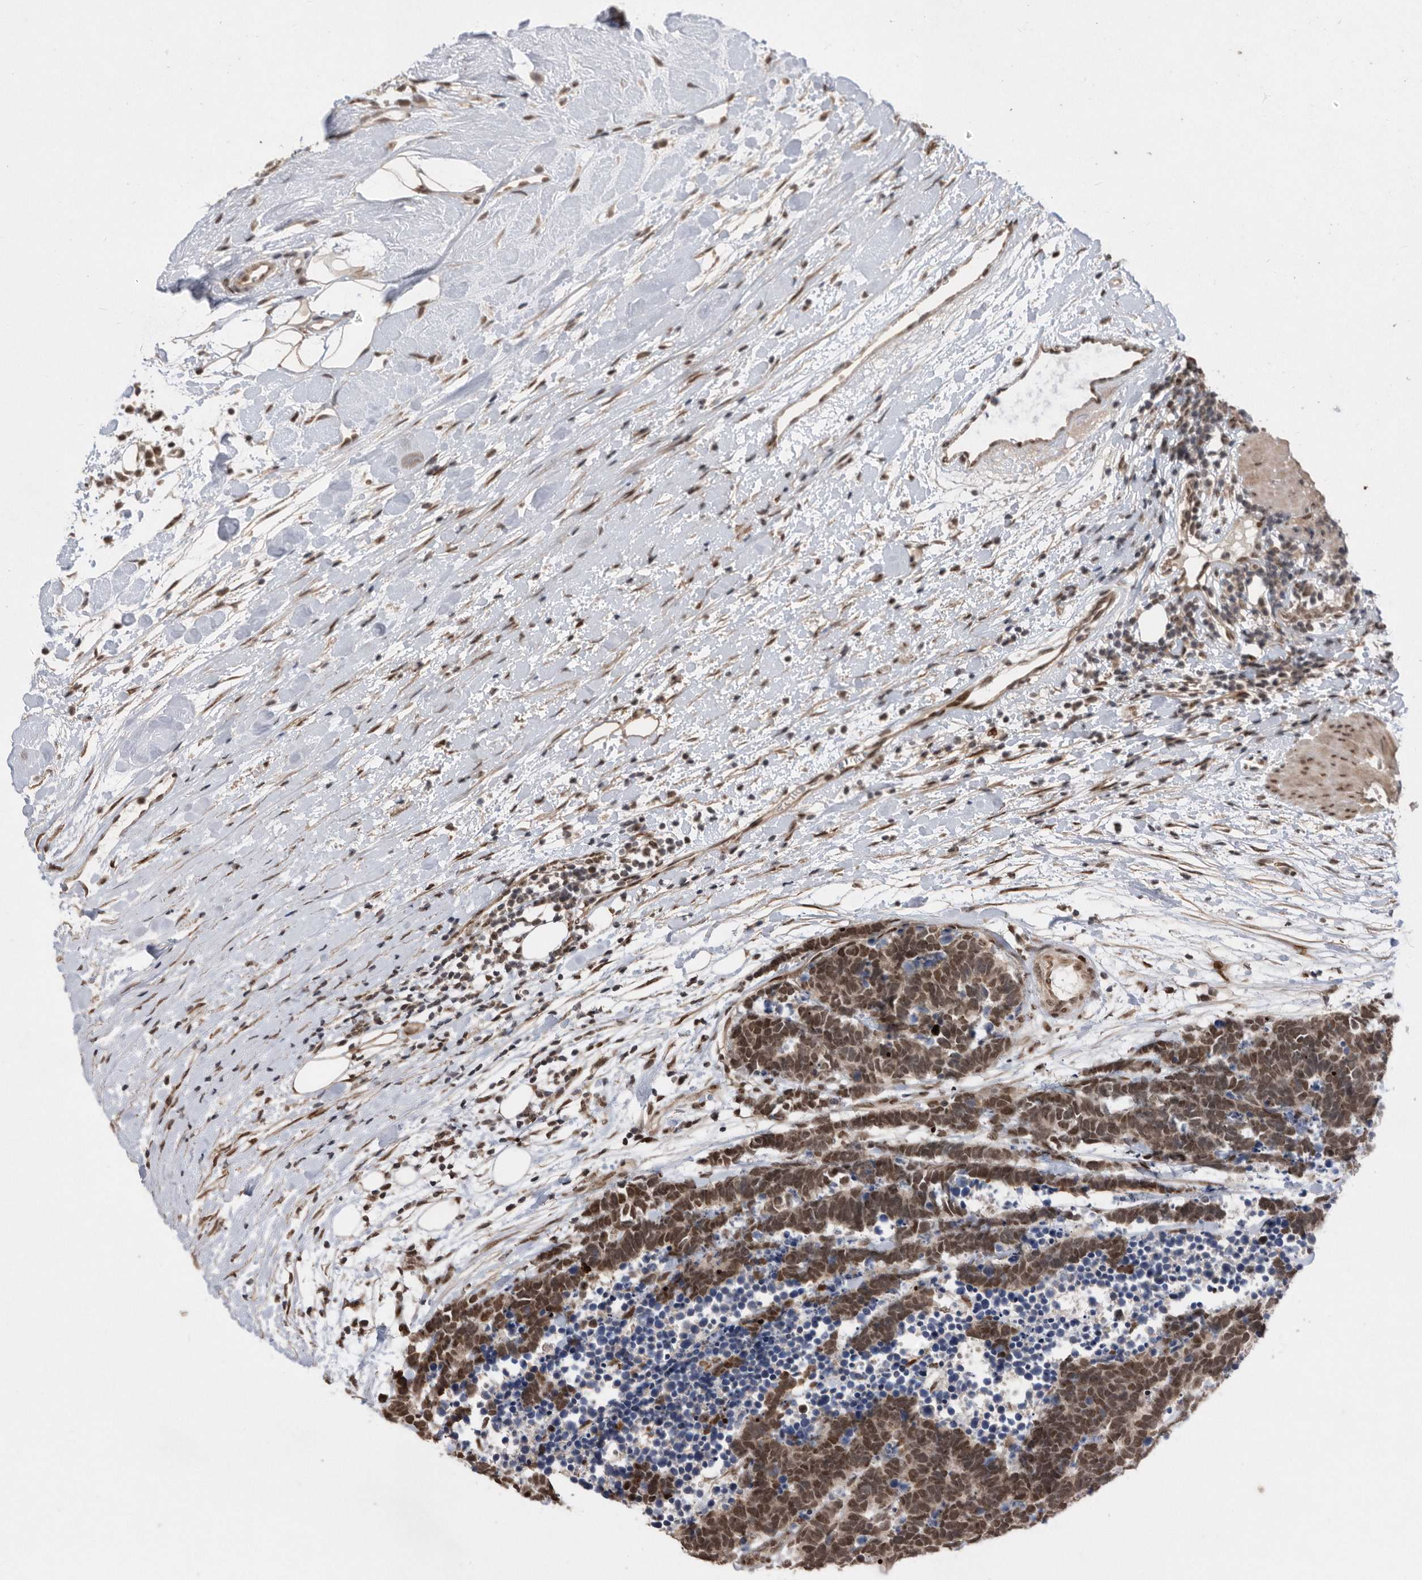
{"staining": {"intensity": "moderate", "quantity": ">75%", "location": "nuclear"}, "tissue": "carcinoid", "cell_type": "Tumor cells", "image_type": "cancer", "snomed": [{"axis": "morphology", "description": "Carcinoma, NOS"}, {"axis": "morphology", "description": "Carcinoid, malignant, NOS"}, {"axis": "topography", "description": "Urinary bladder"}], "caption": "Protein positivity by IHC displays moderate nuclear staining in approximately >75% of tumor cells in carcinoid. (Stains: DAB in brown, nuclei in blue, Microscopy: brightfield microscopy at high magnification).", "gene": "TDRD3", "patient": {"sex": "male", "age": 57}}